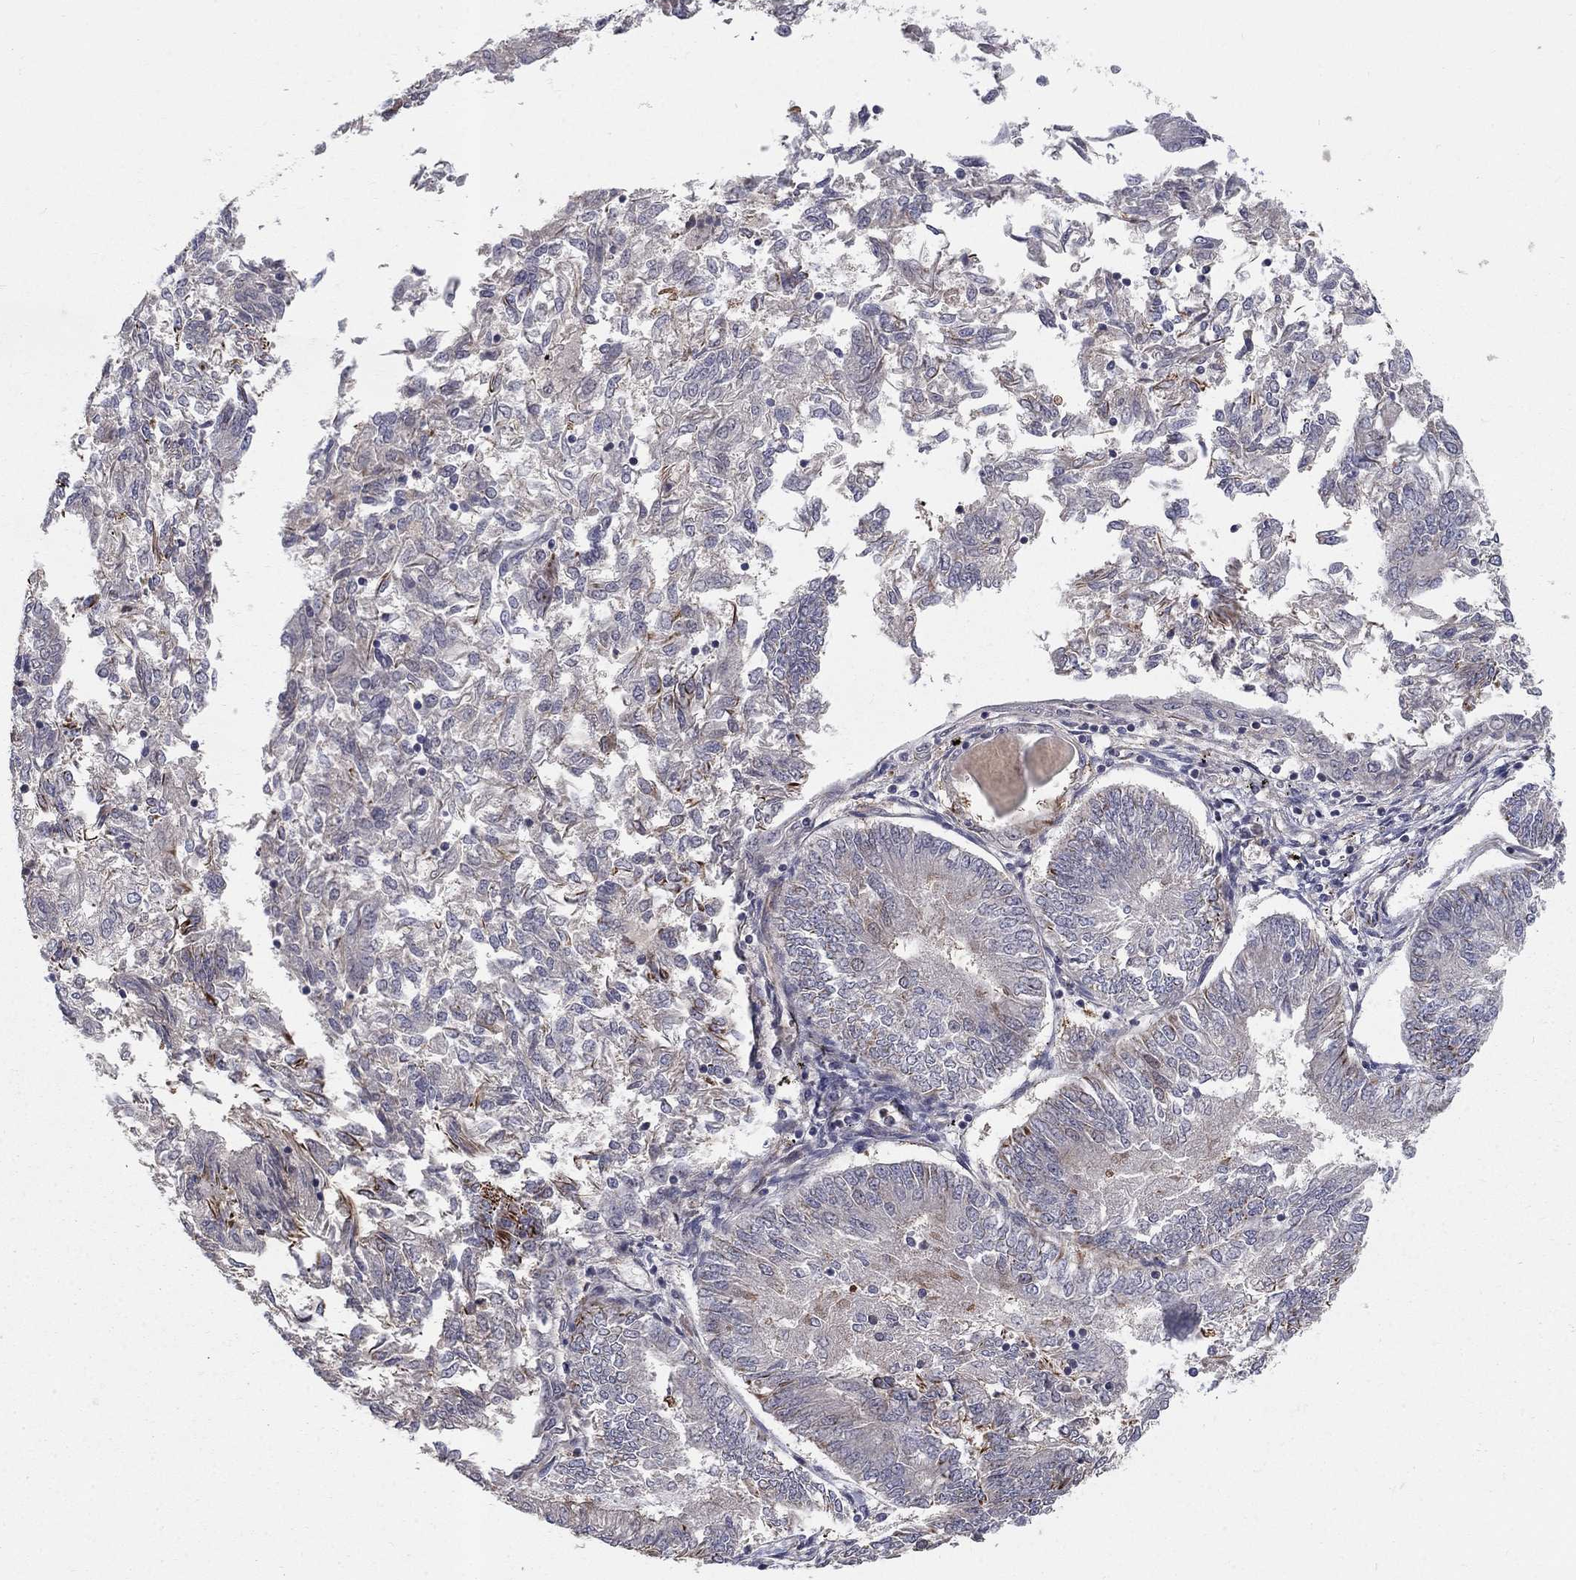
{"staining": {"intensity": "strong", "quantity": "<25%", "location": "cytoplasmic/membranous"}, "tissue": "endometrial cancer", "cell_type": "Tumor cells", "image_type": "cancer", "snomed": [{"axis": "morphology", "description": "Adenocarcinoma, NOS"}, {"axis": "topography", "description": "Endometrium"}], "caption": "Protein expression analysis of human endometrial cancer (adenocarcinoma) reveals strong cytoplasmic/membranous staining in approximately <25% of tumor cells.", "gene": "MSRA", "patient": {"sex": "female", "age": 58}}